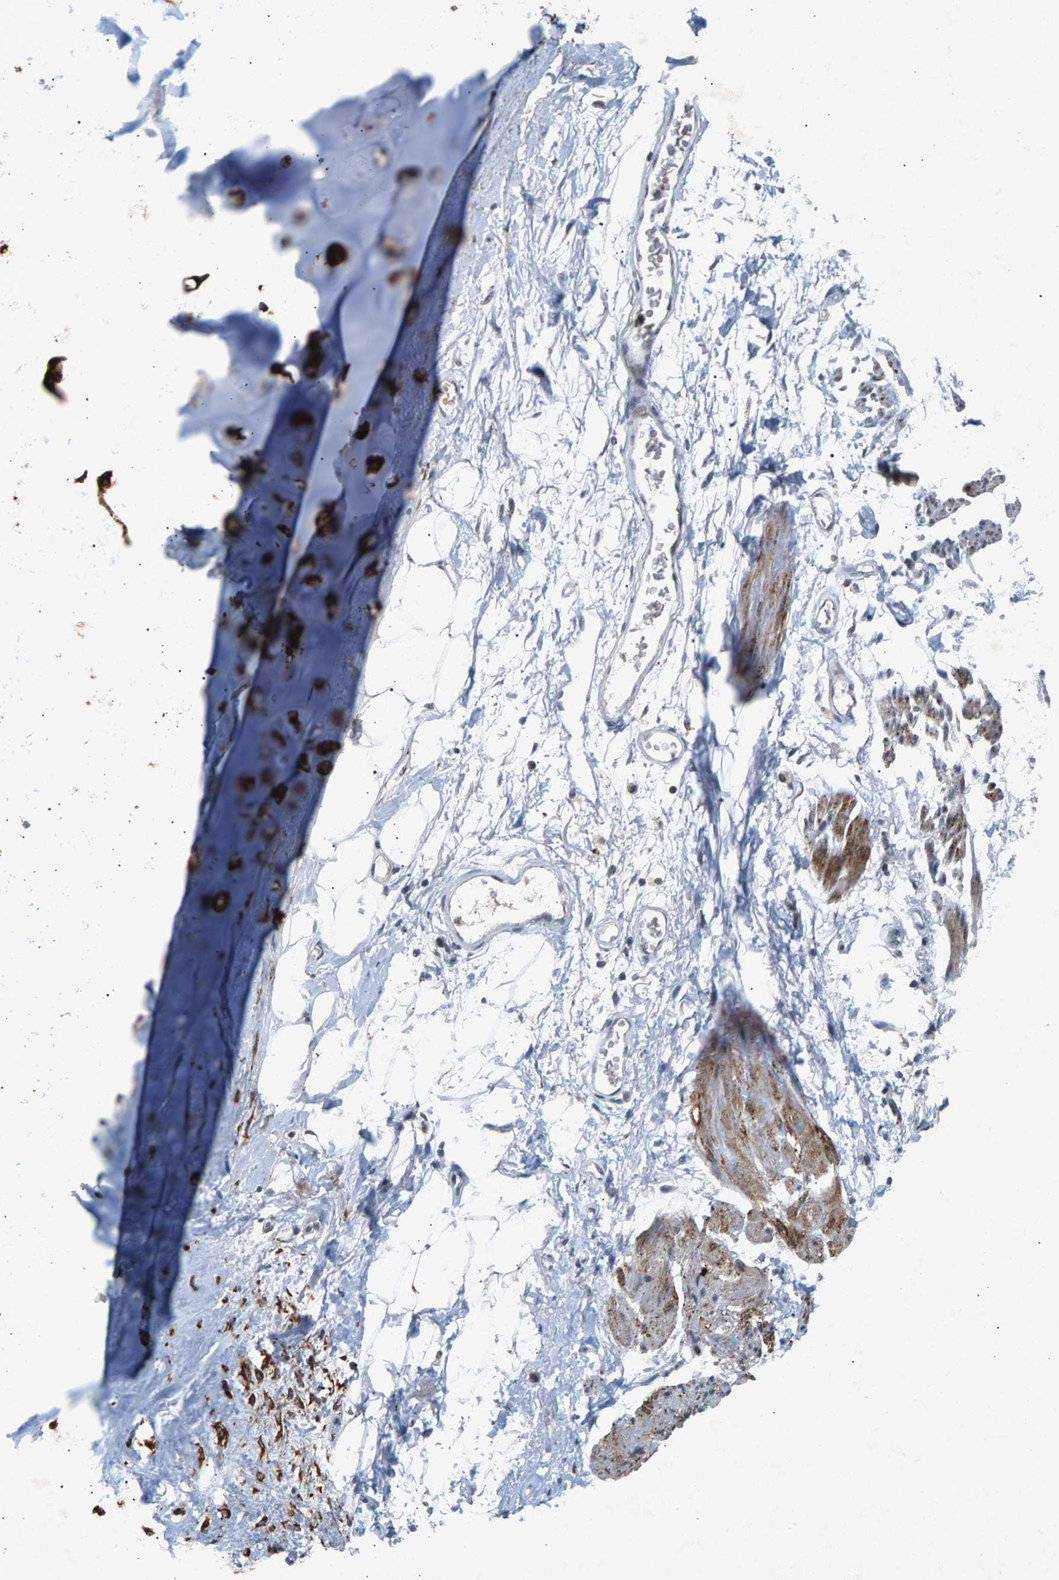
{"staining": {"intensity": "negative", "quantity": "none", "location": "none"}, "tissue": "adipose tissue", "cell_type": "Adipocytes", "image_type": "normal", "snomed": [{"axis": "morphology", "description": "Normal tissue, NOS"}, {"axis": "topography", "description": "Cartilage tissue"}, {"axis": "topography", "description": "Bronchus"}], "caption": "IHC of normal human adipose tissue reveals no staining in adipocytes.", "gene": "ZPR1", "patient": {"sex": "female", "age": 73}}